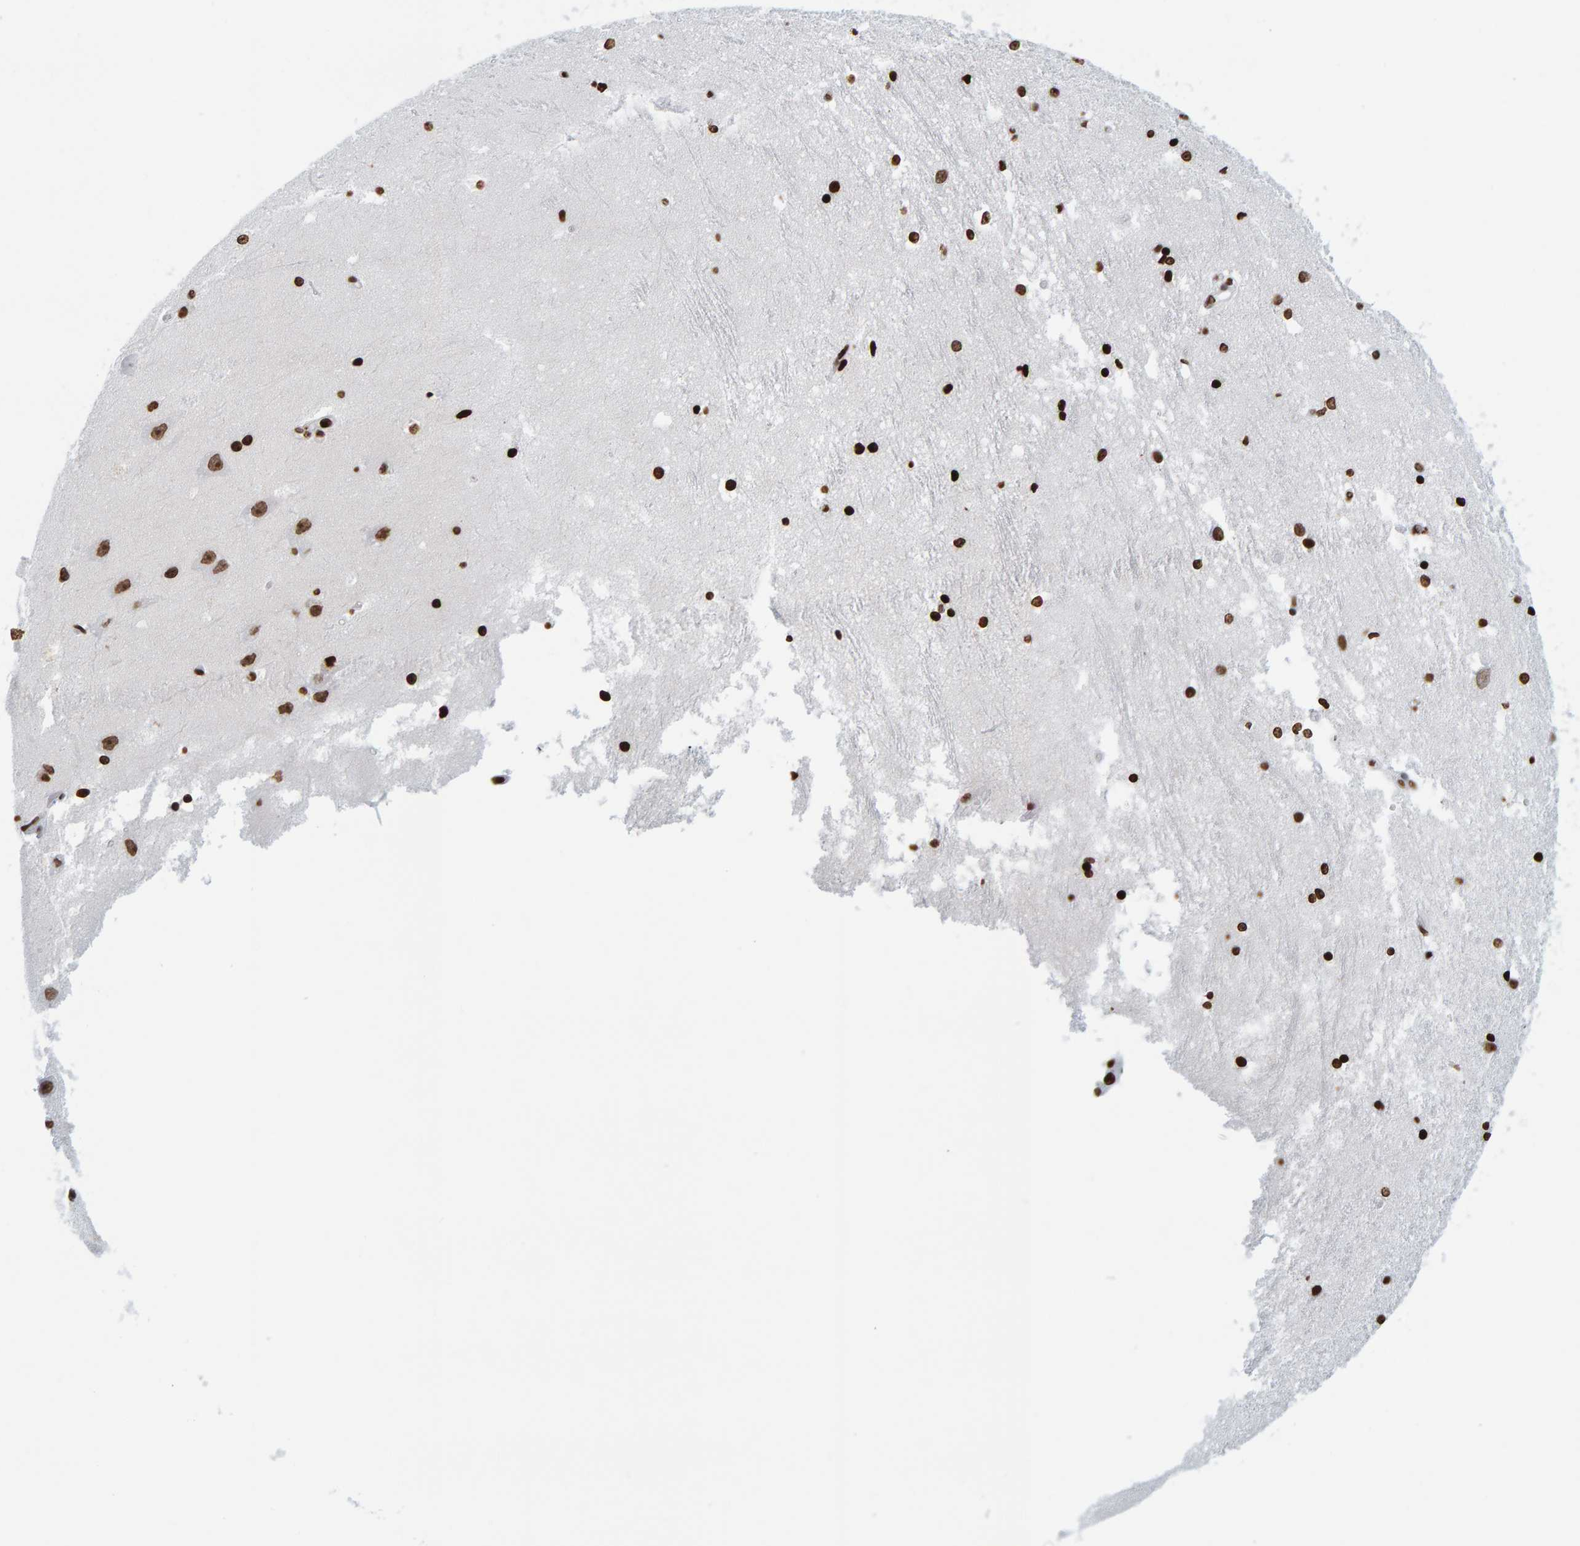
{"staining": {"intensity": "strong", "quantity": ">75%", "location": "nuclear"}, "tissue": "hippocampus", "cell_type": "Glial cells", "image_type": "normal", "snomed": [{"axis": "morphology", "description": "Normal tissue, NOS"}, {"axis": "topography", "description": "Hippocampus"}], "caption": "IHC of unremarkable human hippocampus demonstrates high levels of strong nuclear expression in approximately >75% of glial cells. (Stains: DAB (3,3'-diaminobenzidine) in brown, nuclei in blue, Microscopy: brightfield microscopy at high magnification).", "gene": "BRF2", "patient": {"sex": "male", "age": 45}}